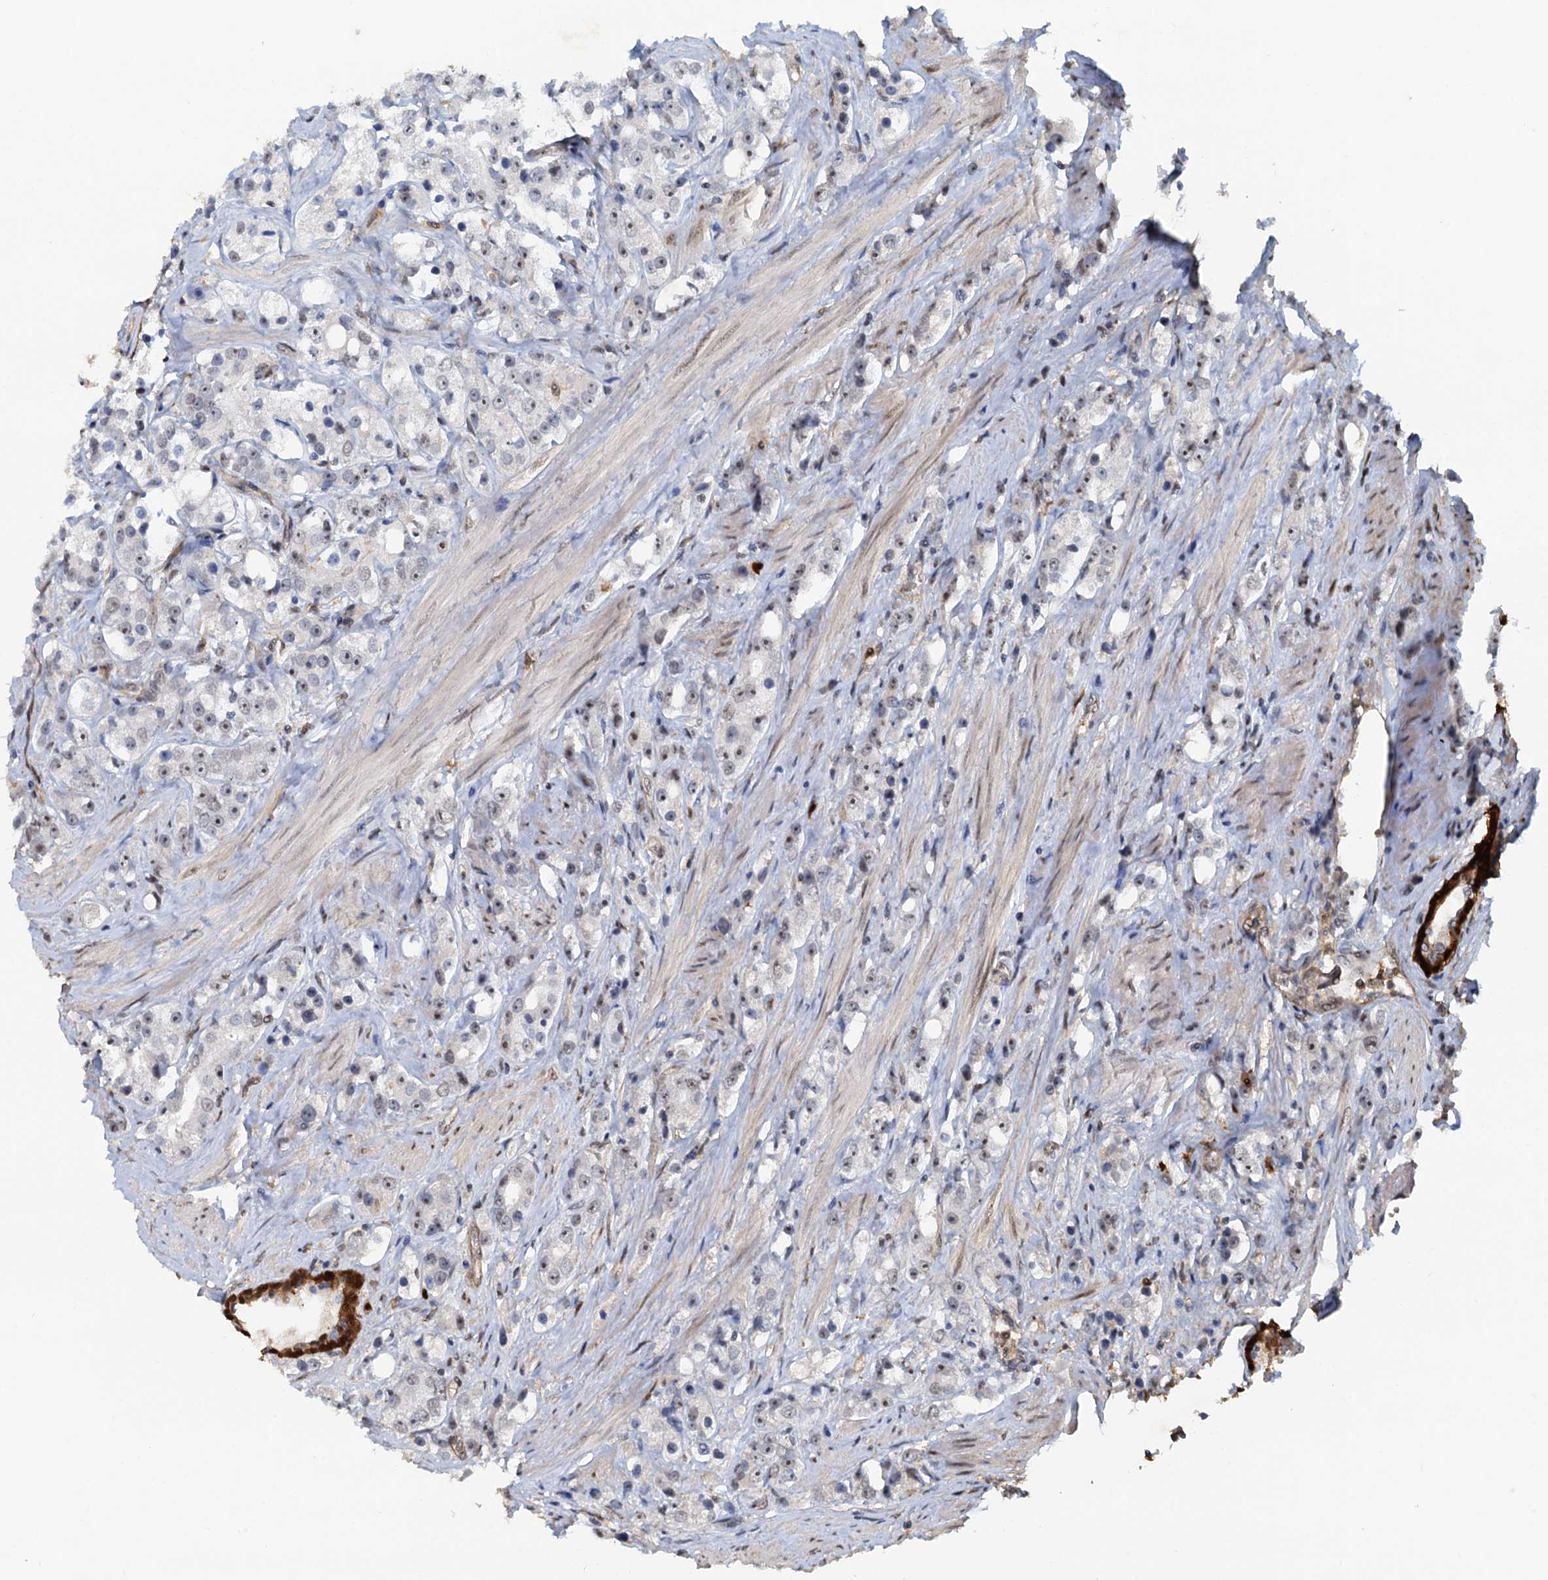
{"staining": {"intensity": "weak", "quantity": "<25%", "location": "nuclear"}, "tissue": "prostate cancer", "cell_type": "Tumor cells", "image_type": "cancer", "snomed": [{"axis": "morphology", "description": "Adenocarcinoma, NOS"}, {"axis": "topography", "description": "Prostate"}], "caption": "Tumor cells are negative for brown protein staining in prostate adenocarcinoma.", "gene": "SPINDOC", "patient": {"sex": "male", "age": 79}}